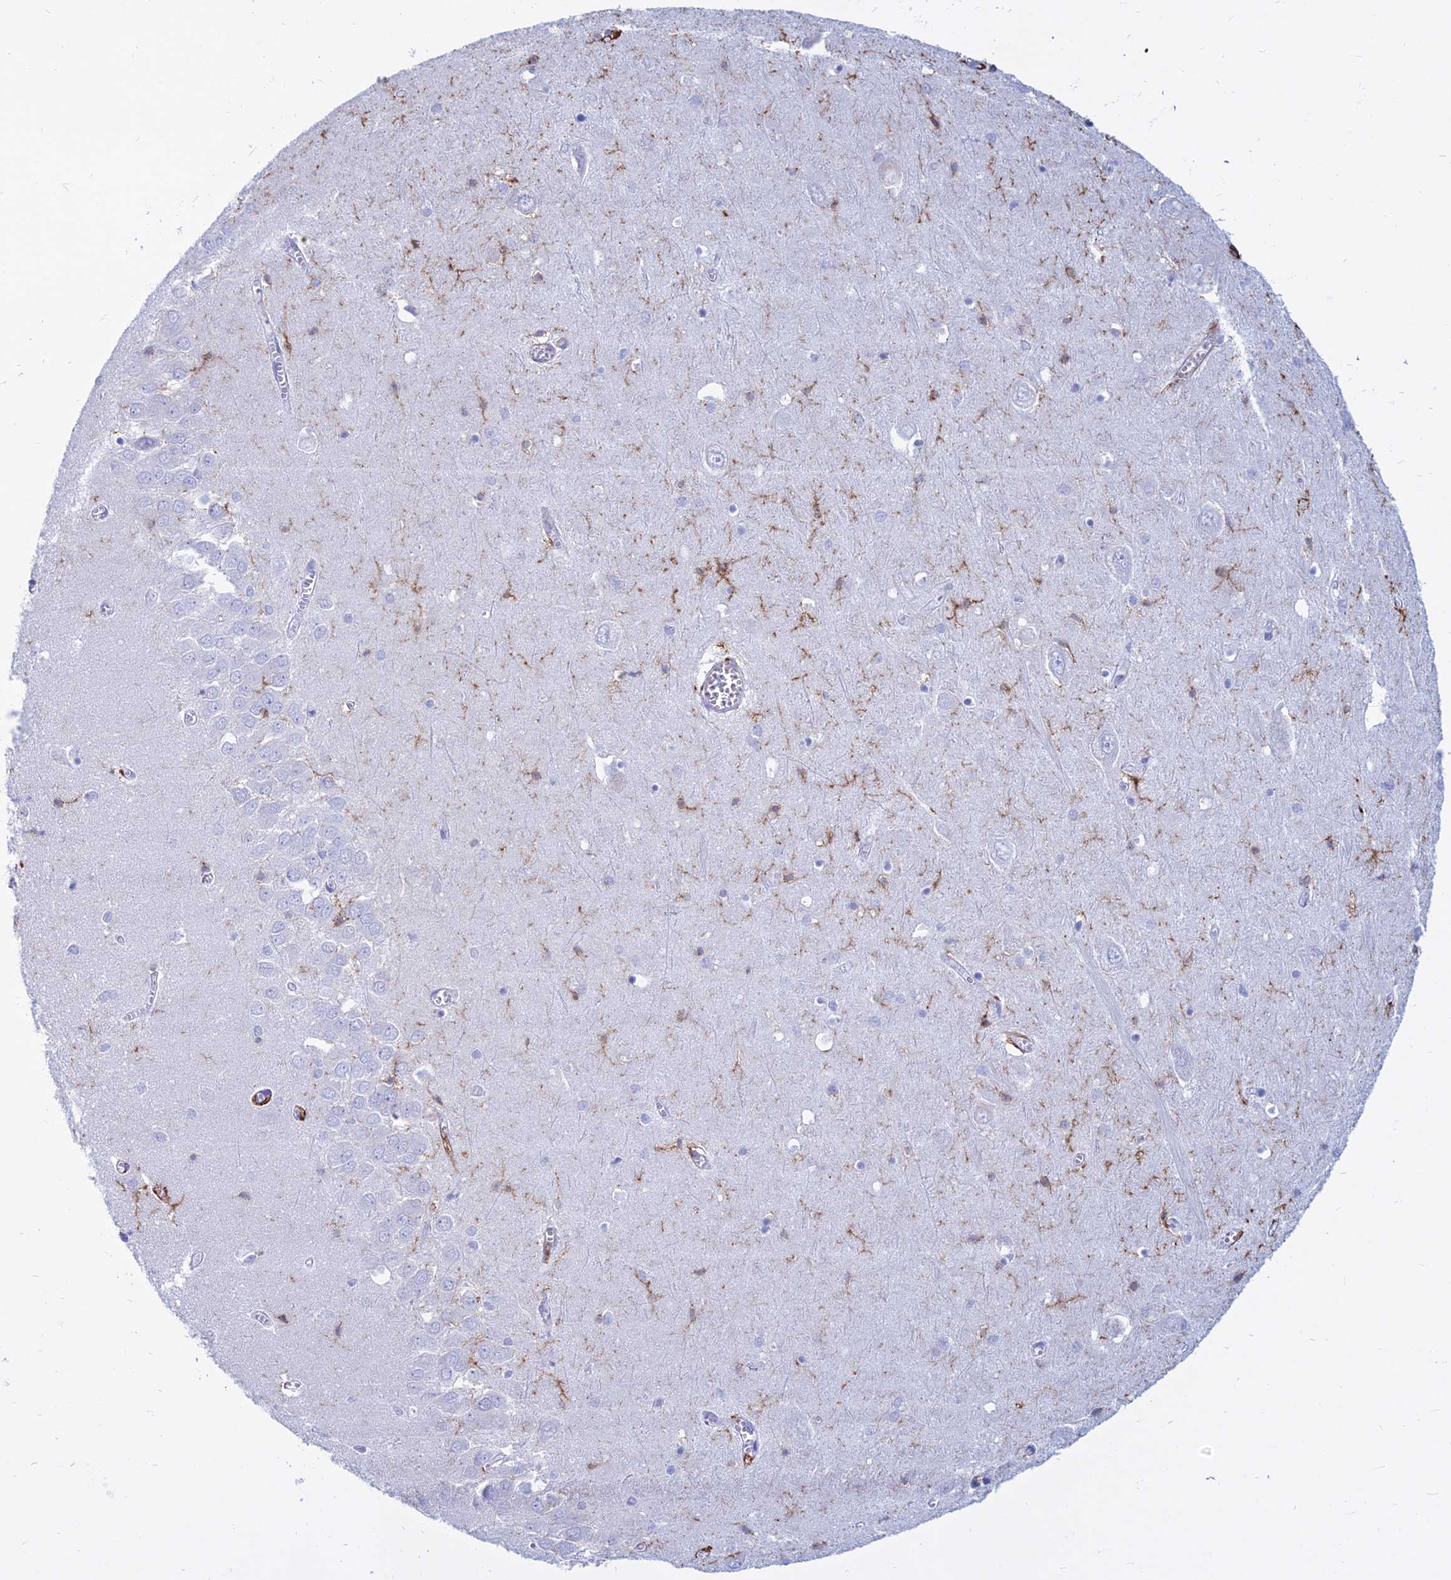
{"staining": {"intensity": "moderate", "quantity": "<25%", "location": "cytoplasmic/membranous"}, "tissue": "hippocampus", "cell_type": "Glial cells", "image_type": "normal", "snomed": [{"axis": "morphology", "description": "Normal tissue, NOS"}, {"axis": "topography", "description": "Hippocampus"}], "caption": "Hippocampus stained with a brown dye reveals moderate cytoplasmic/membranous positive expression in about <25% of glial cells.", "gene": "HLA", "patient": {"sex": "male", "age": 70}}